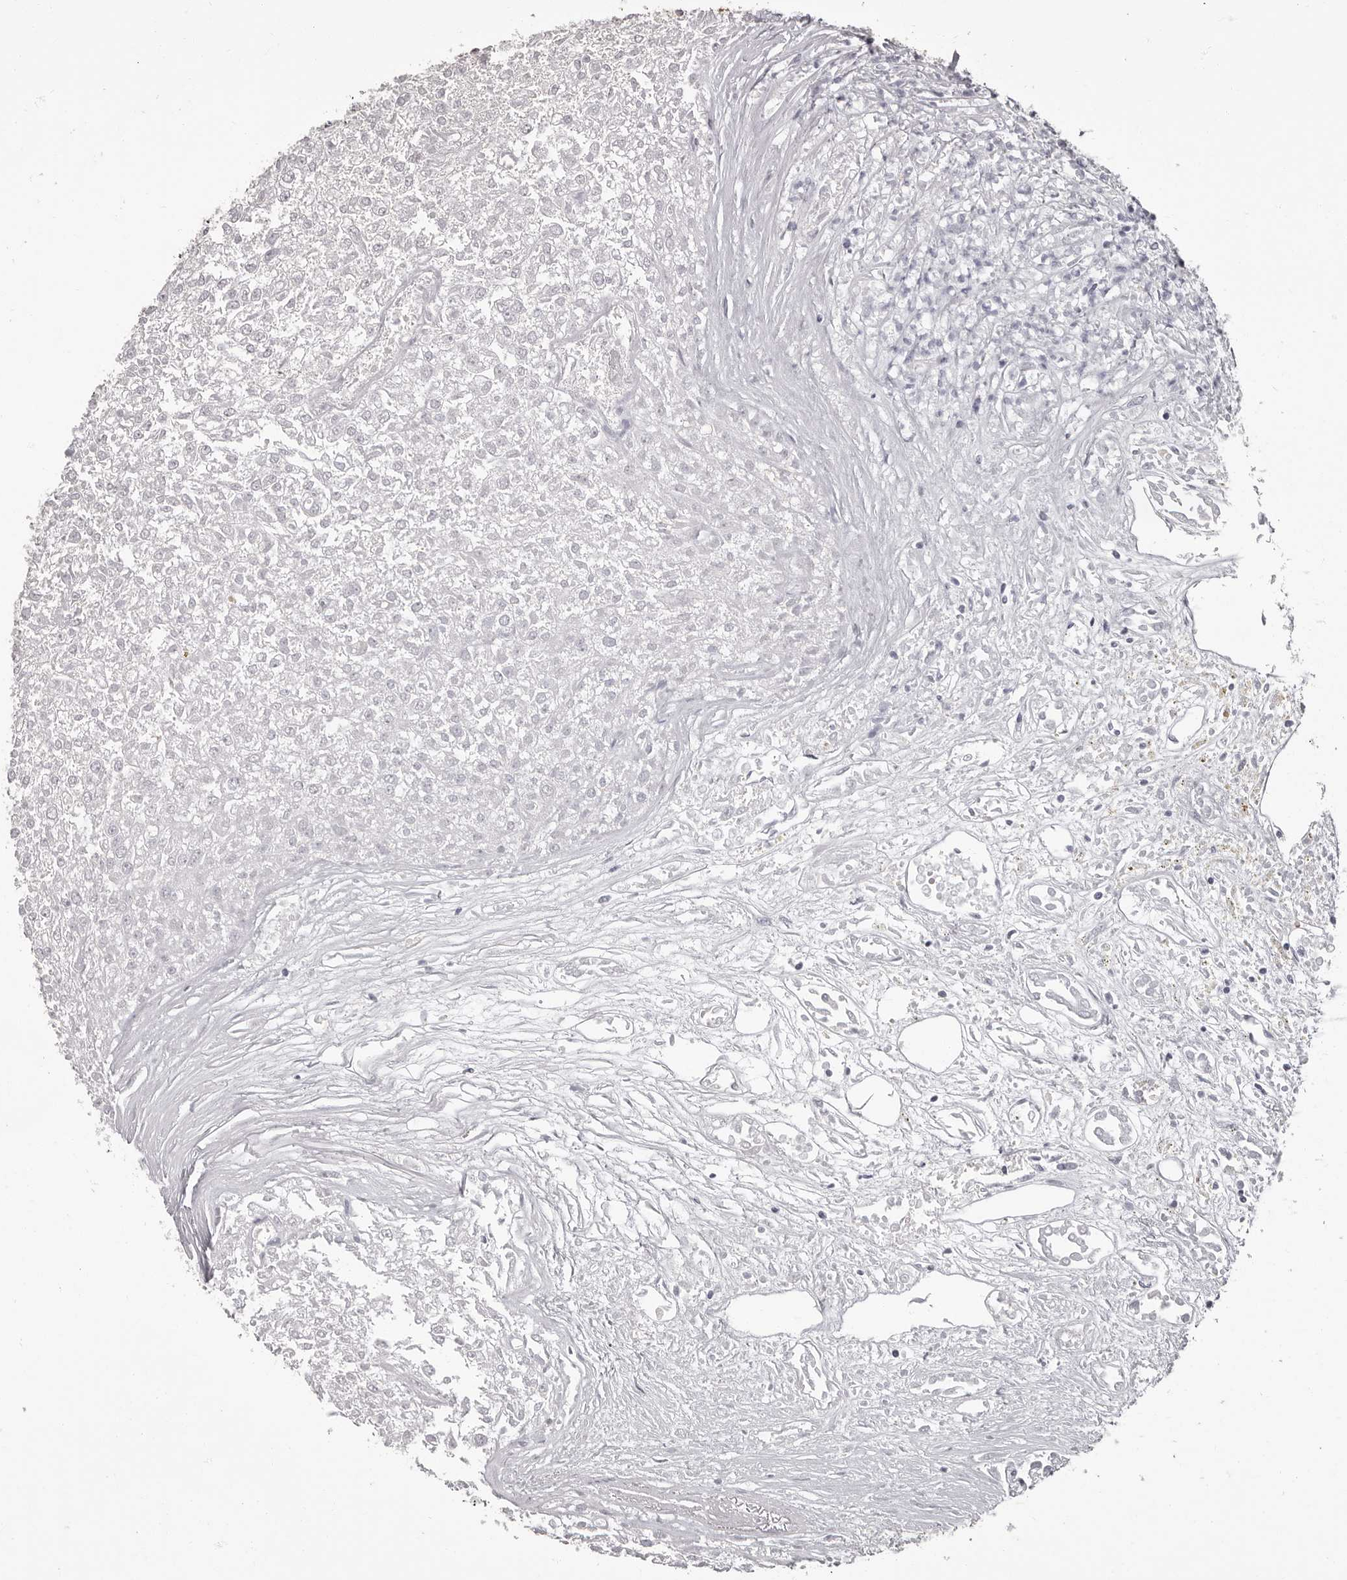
{"staining": {"intensity": "negative", "quantity": "none", "location": "none"}, "tissue": "renal cancer", "cell_type": "Tumor cells", "image_type": "cancer", "snomed": [{"axis": "morphology", "description": "Adenocarcinoma, NOS"}, {"axis": "topography", "description": "Kidney"}], "caption": "Tumor cells are negative for brown protein staining in adenocarcinoma (renal). (Stains: DAB (3,3'-diaminobenzidine) immunohistochemistry (IHC) with hematoxylin counter stain, Microscopy: brightfield microscopy at high magnification).", "gene": "APEH", "patient": {"sex": "female", "age": 54}}